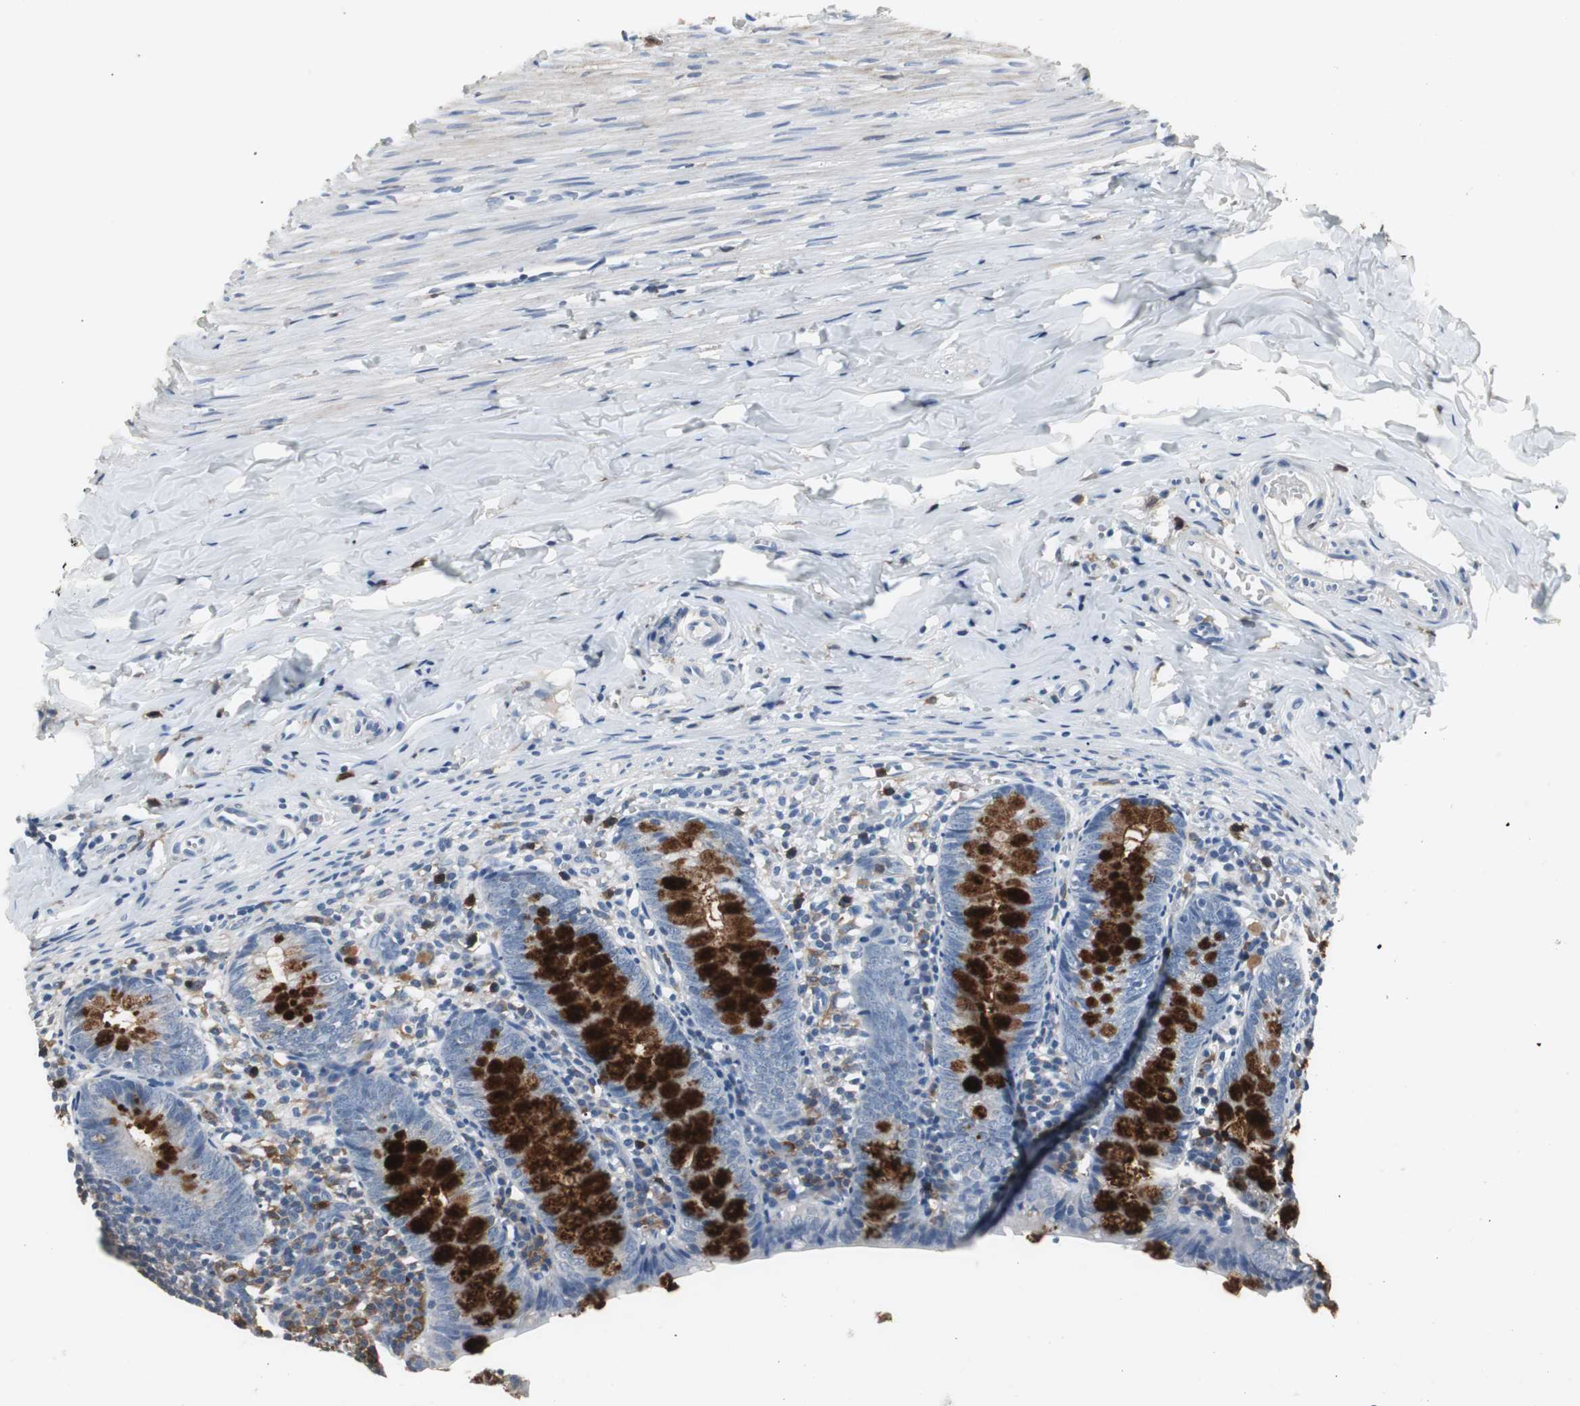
{"staining": {"intensity": "strong", "quantity": "25%-75%", "location": "cytoplasmic/membranous"}, "tissue": "appendix", "cell_type": "Glandular cells", "image_type": "normal", "snomed": [{"axis": "morphology", "description": "Normal tissue, NOS"}, {"axis": "topography", "description": "Appendix"}], "caption": "Appendix stained with IHC exhibits strong cytoplasmic/membranous positivity in approximately 25%-75% of glandular cells. The staining is performed using DAB brown chromogen to label protein expression. The nuclei are counter-stained blue using hematoxylin.", "gene": "NCF2", "patient": {"sex": "female", "age": 10}}